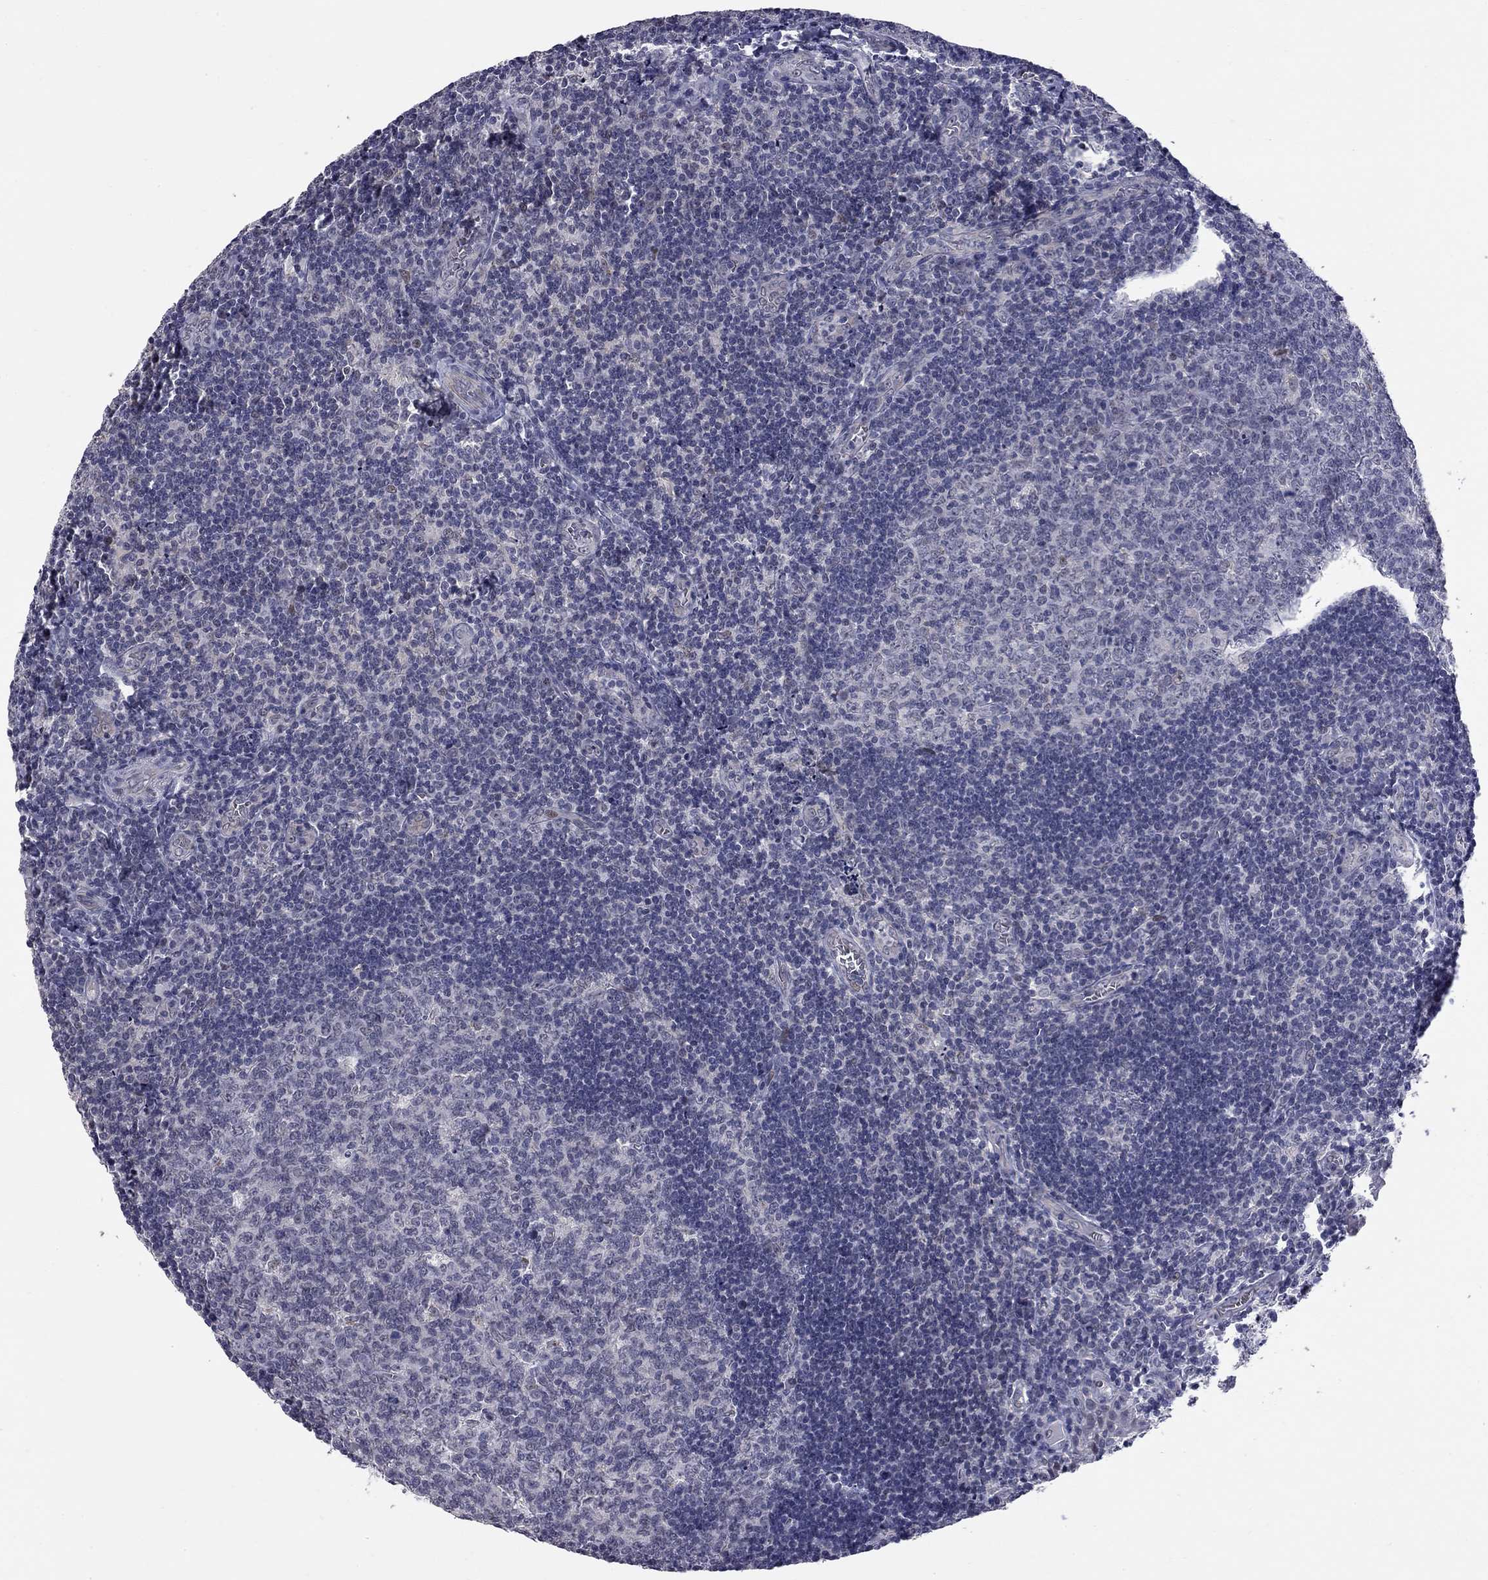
{"staining": {"intensity": "negative", "quantity": "none", "location": "none"}, "tissue": "tonsil", "cell_type": "Germinal center cells", "image_type": "normal", "snomed": [{"axis": "morphology", "description": "Normal tissue, NOS"}, {"axis": "morphology", "description": "Inflammation, NOS"}, {"axis": "topography", "description": "Tonsil"}], "caption": "High power microscopy histopathology image of an IHC photomicrograph of normal tonsil, revealing no significant positivity in germinal center cells.", "gene": "HTR4", "patient": {"sex": "female", "age": 31}}